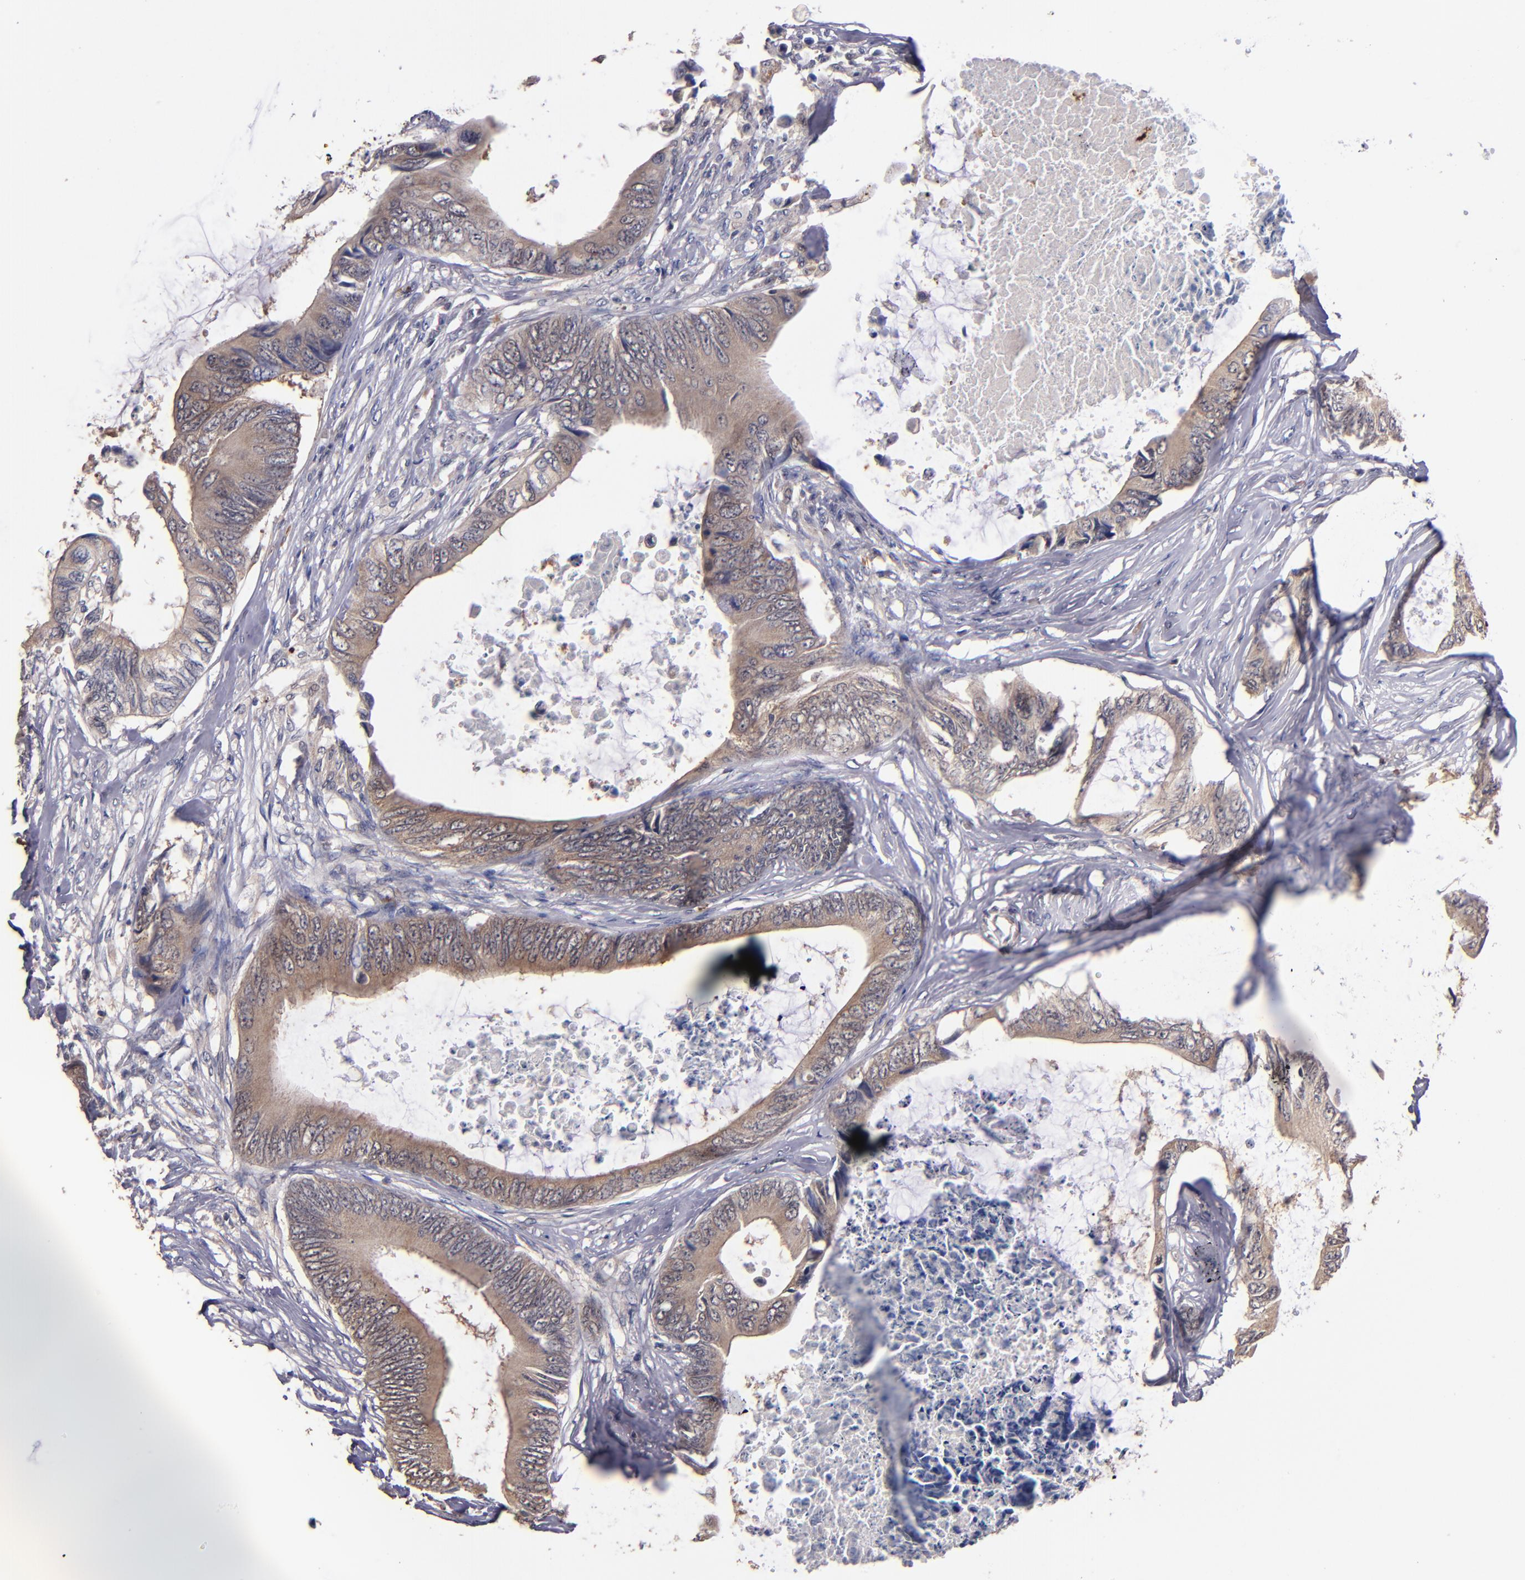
{"staining": {"intensity": "moderate", "quantity": "<25%", "location": "cytoplasmic/membranous"}, "tissue": "colorectal cancer", "cell_type": "Tumor cells", "image_type": "cancer", "snomed": [{"axis": "morphology", "description": "Normal tissue, NOS"}, {"axis": "morphology", "description": "Adenocarcinoma, NOS"}, {"axis": "topography", "description": "Rectum"}, {"axis": "topography", "description": "Peripheral nerve tissue"}], "caption": "The histopathology image demonstrates a brown stain indicating the presence of a protein in the cytoplasmic/membranous of tumor cells in colorectal adenocarcinoma. The protein of interest is shown in brown color, while the nuclei are stained blue.", "gene": "TTLL12", "patient": {"sex": "female", "age": 77}}